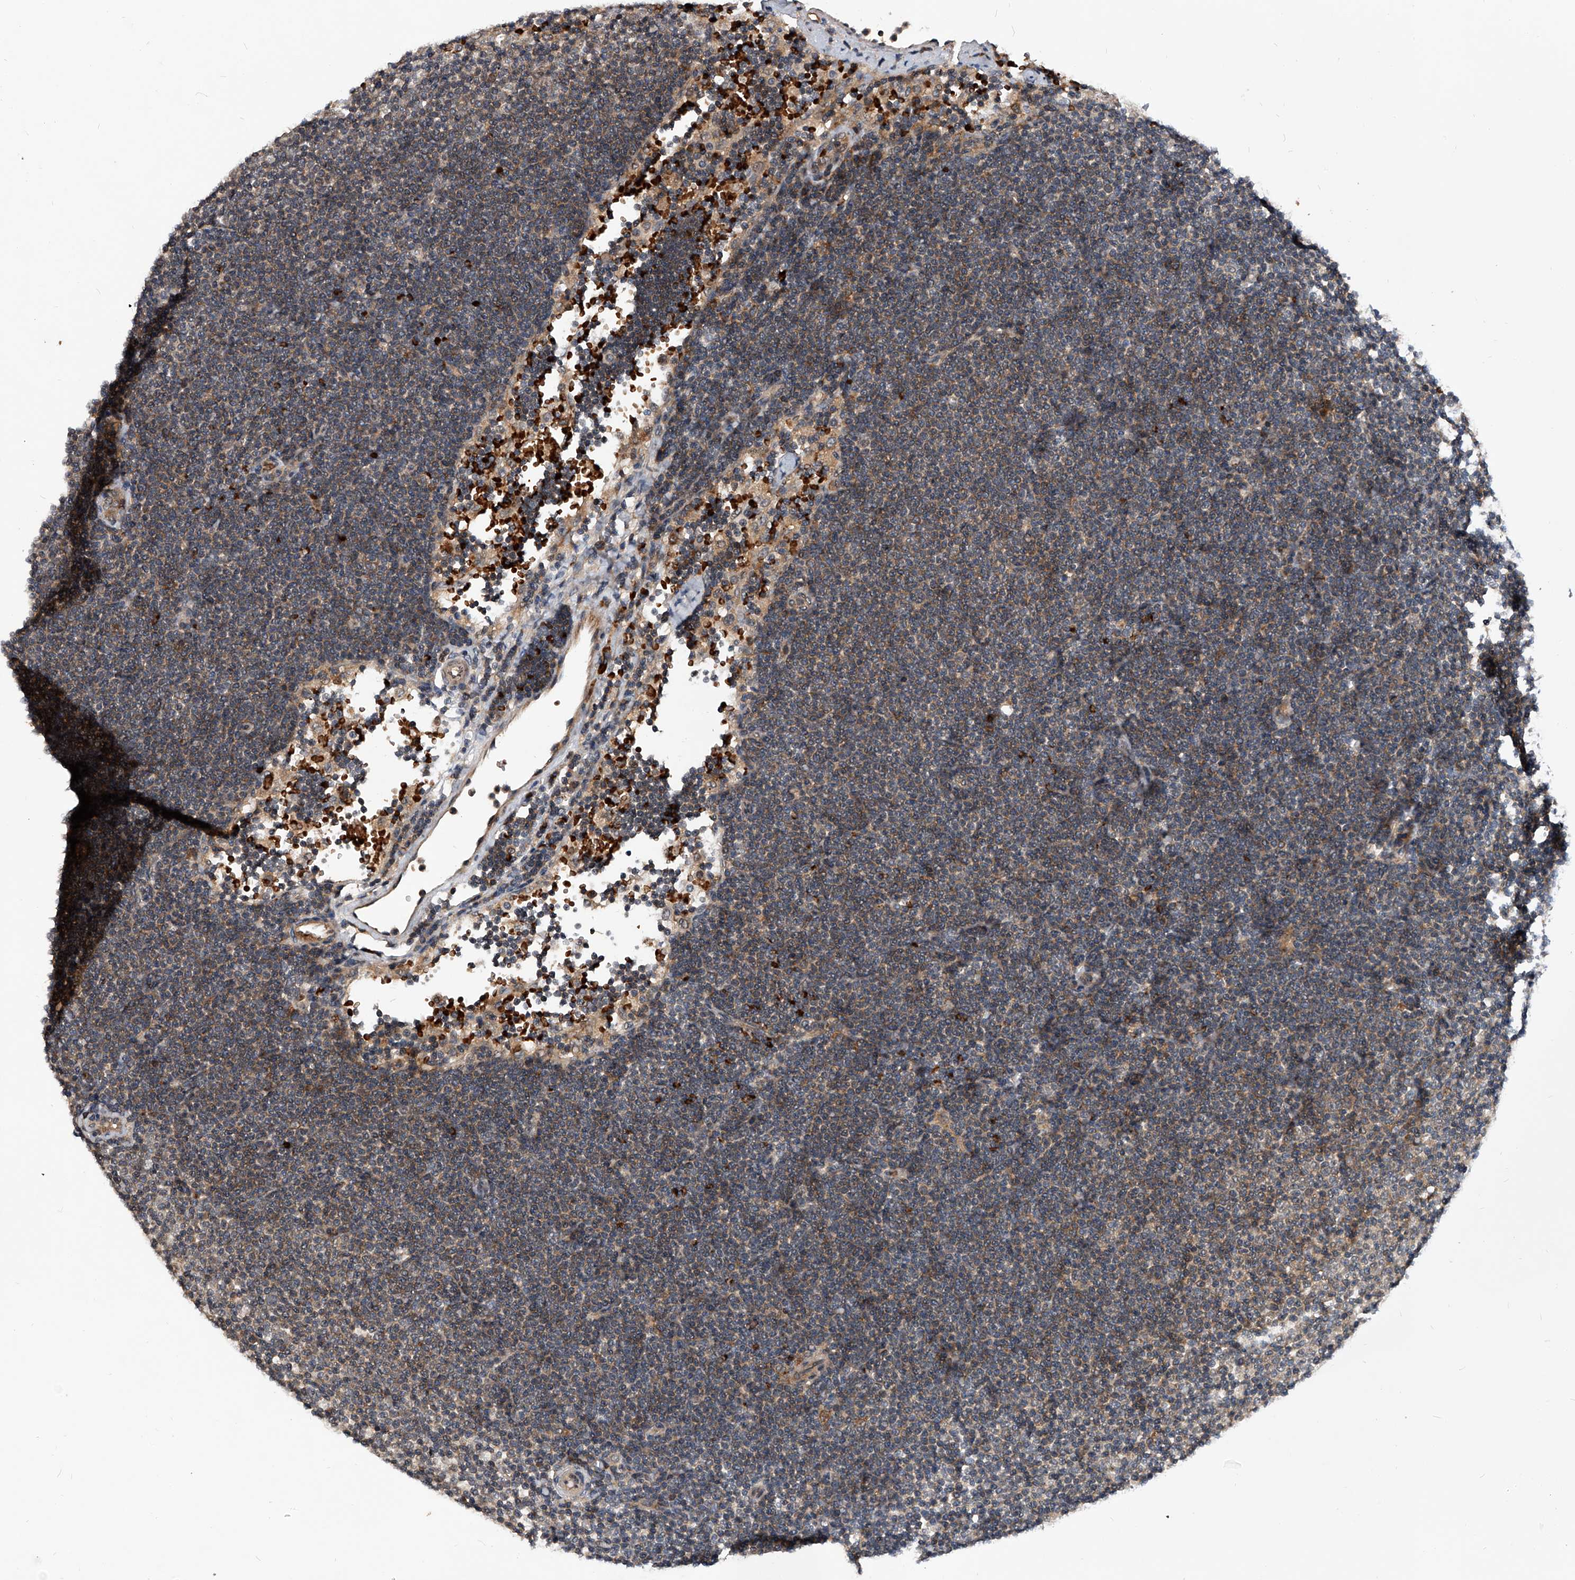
{"staining": {"intensity": "weak", "quantity": "<25%", "location": "cytoplasmic/membranous"}, "tissue": "lymphoma", "cell_type": "Tumor cells", "image_type": "cancer", "snomed": [{"axis": "morphology", "description": "Malignant lymphoma, non-Hodgkin's type, Low grade"}, {"axis": "topography", "description": "Lymph node"}], "caption": "Image shows no protein staining in tumor cells of lymphoma tissue.", "gene": "ZNF30", "patient": {"sex": "female", "age": 53}}